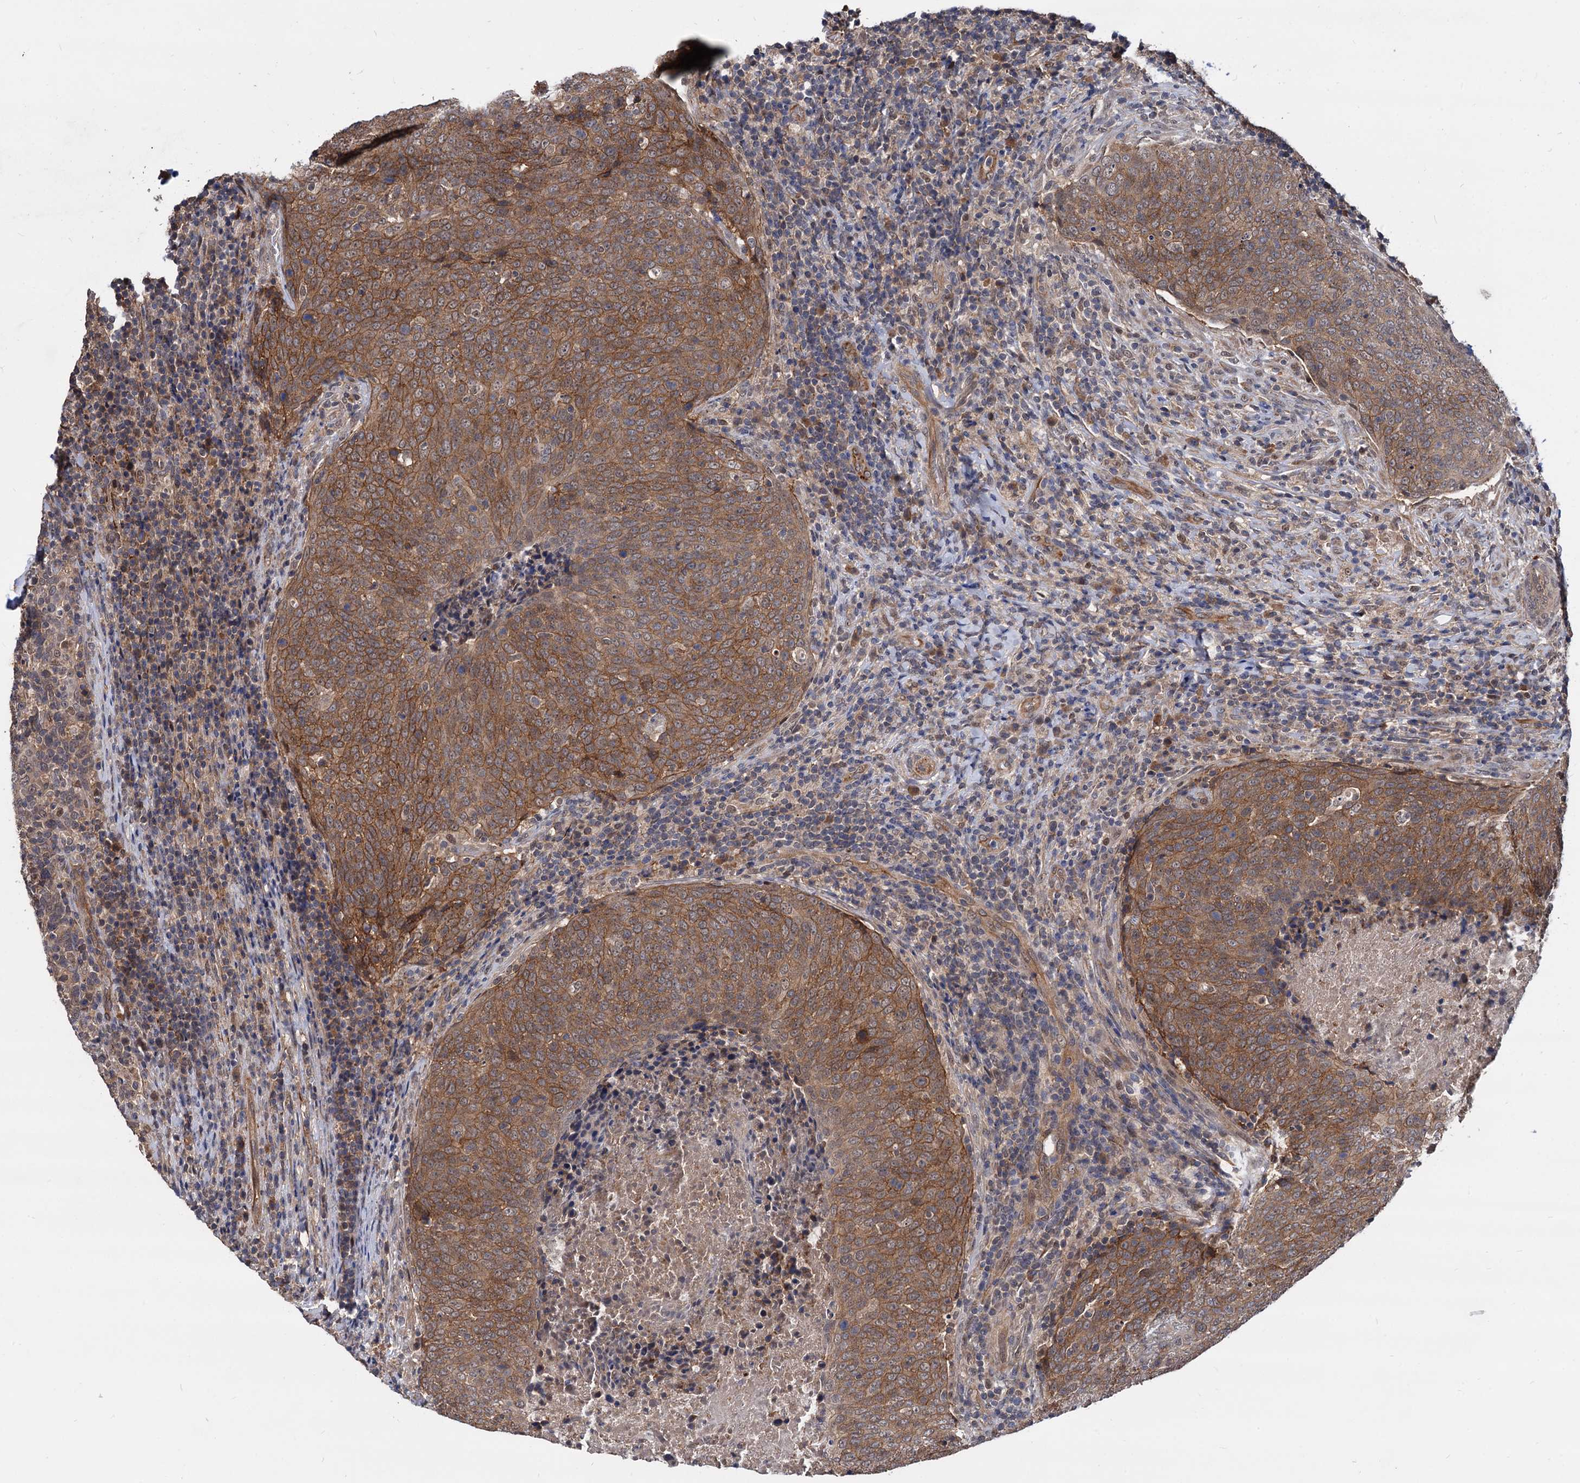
{"staining": {"intensity": "moderate", "quantity": ">75%", "location": "cytoplasmic/membranous"}, "tissue": "head and neck cancer", "cell_type": "Tumor cells", "image_type": "cancer", "snomed": [{"axis": "morphology", "description": "Squamous cell carcinoma, NOS"}, {"axis": "morphology", "description": "Squamous cell carcinoma, metastatic, NOS"}, {"axis": "topography", "description": "Lymph node"}, {"axis": "topography", "description": "Head-Neck"}], "caption": "About >75% of tumor cells in human metastatic squamous cell carcinoma (head and neck) exhibit moderate cytoplasmic/membranous protein staining as visualized by brown immunohistochemical staining.", "gene": "PSMD4", "patient": {"sex": "male", "age": 62}}